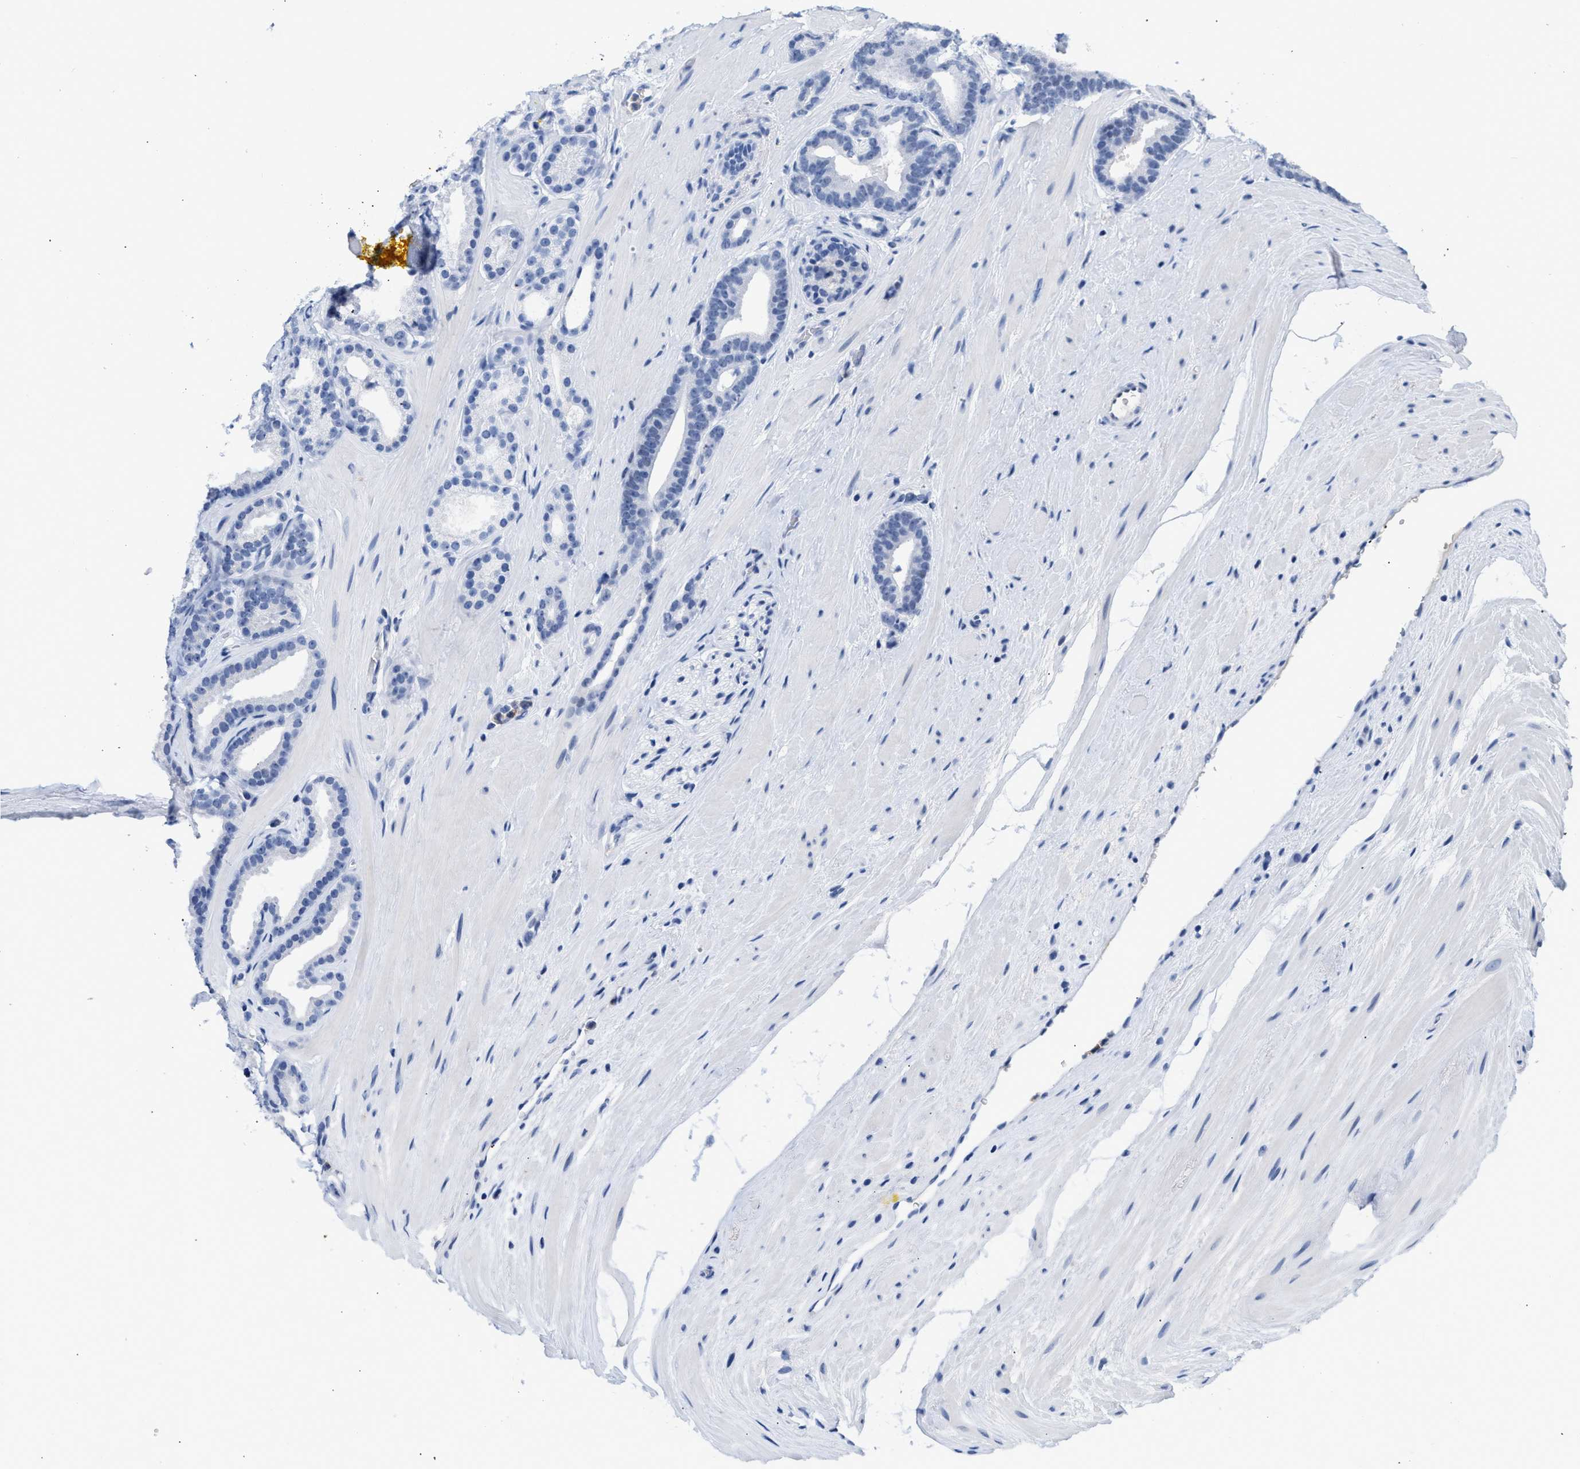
{"staining": {"intensity": "negative", "quantity": "none", "location": "none"}, "tissue": "prostate cancer", "cell_type": "Tumor cells", "image_type": "cancer", "snomed": [{"axis": "morphology", "description": "Adenocarcinoma, High grade"}, {"axis": "topography", "description": "Prostate"}], "caption": "A histopathology image of human prostate cancer (adenocarcinoma (high-grade)) is negative for staining in tumor cells.", "gene": "BOLL", "patient": {"sex": "male", "age": 60}}